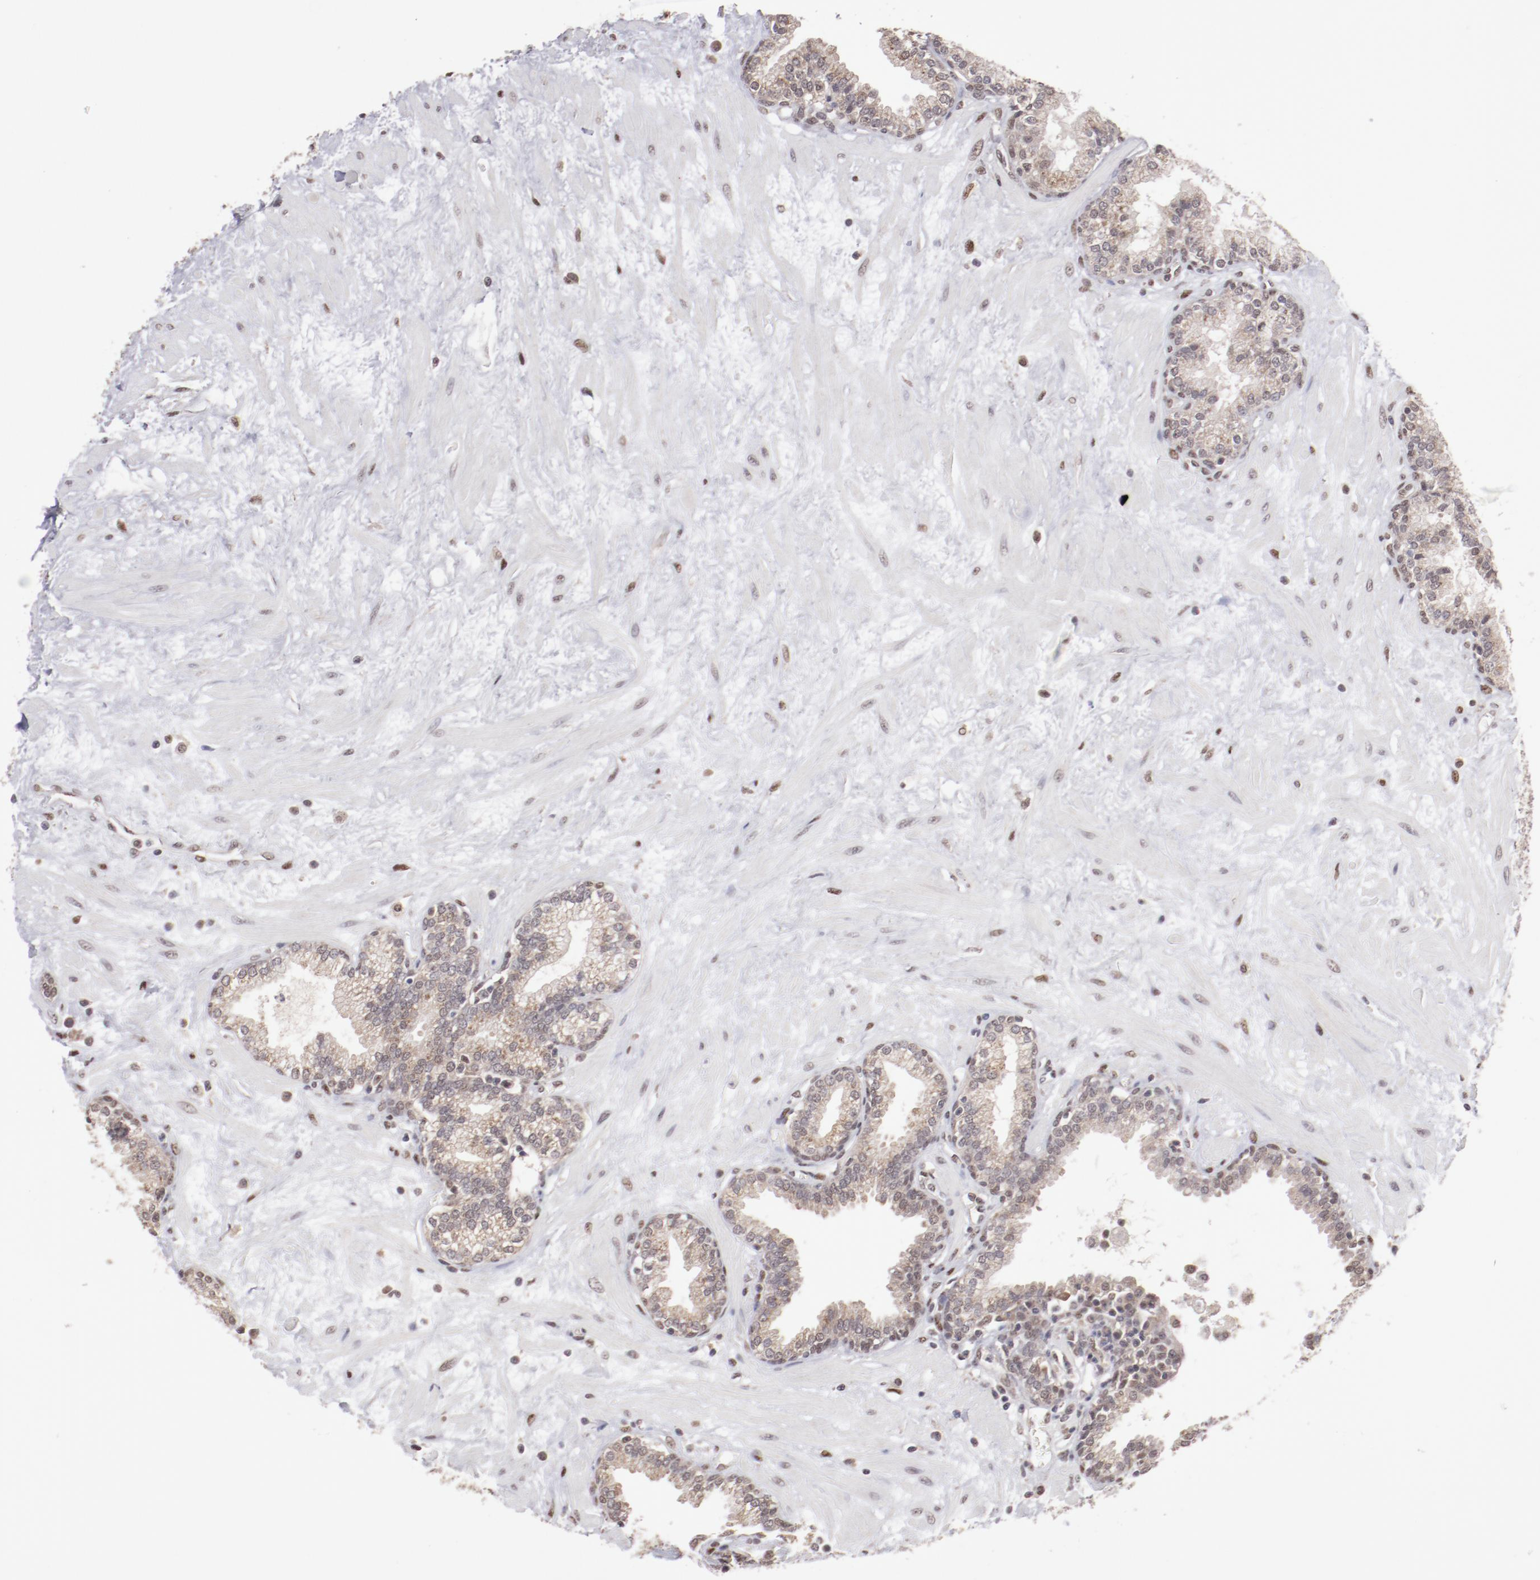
{"staining": {"intensity": "weak", "quantity": "<25%", "location": "cytoplasmic/membranous"}, "tissue": "prostate", "cell_type": "Glandular cells", "image_type": "normal", "snomed": [{"axis": "morphology", "description": "Normal tissue, NOS"}, {"axis": "topography", "description": "Prostate"}], "caption": "This photomicrograph is of unremarkable prostate stained with immunohistochemistry to label a protein in brown with the nuclei are counter-stained blue. There is no expression in glandular cells. (Brightfield microscopy of DAB immunohistochemistry (IHC) at high magnification).", "gene": "ARNT", "patient": {"sex": "male", "age": 64}}